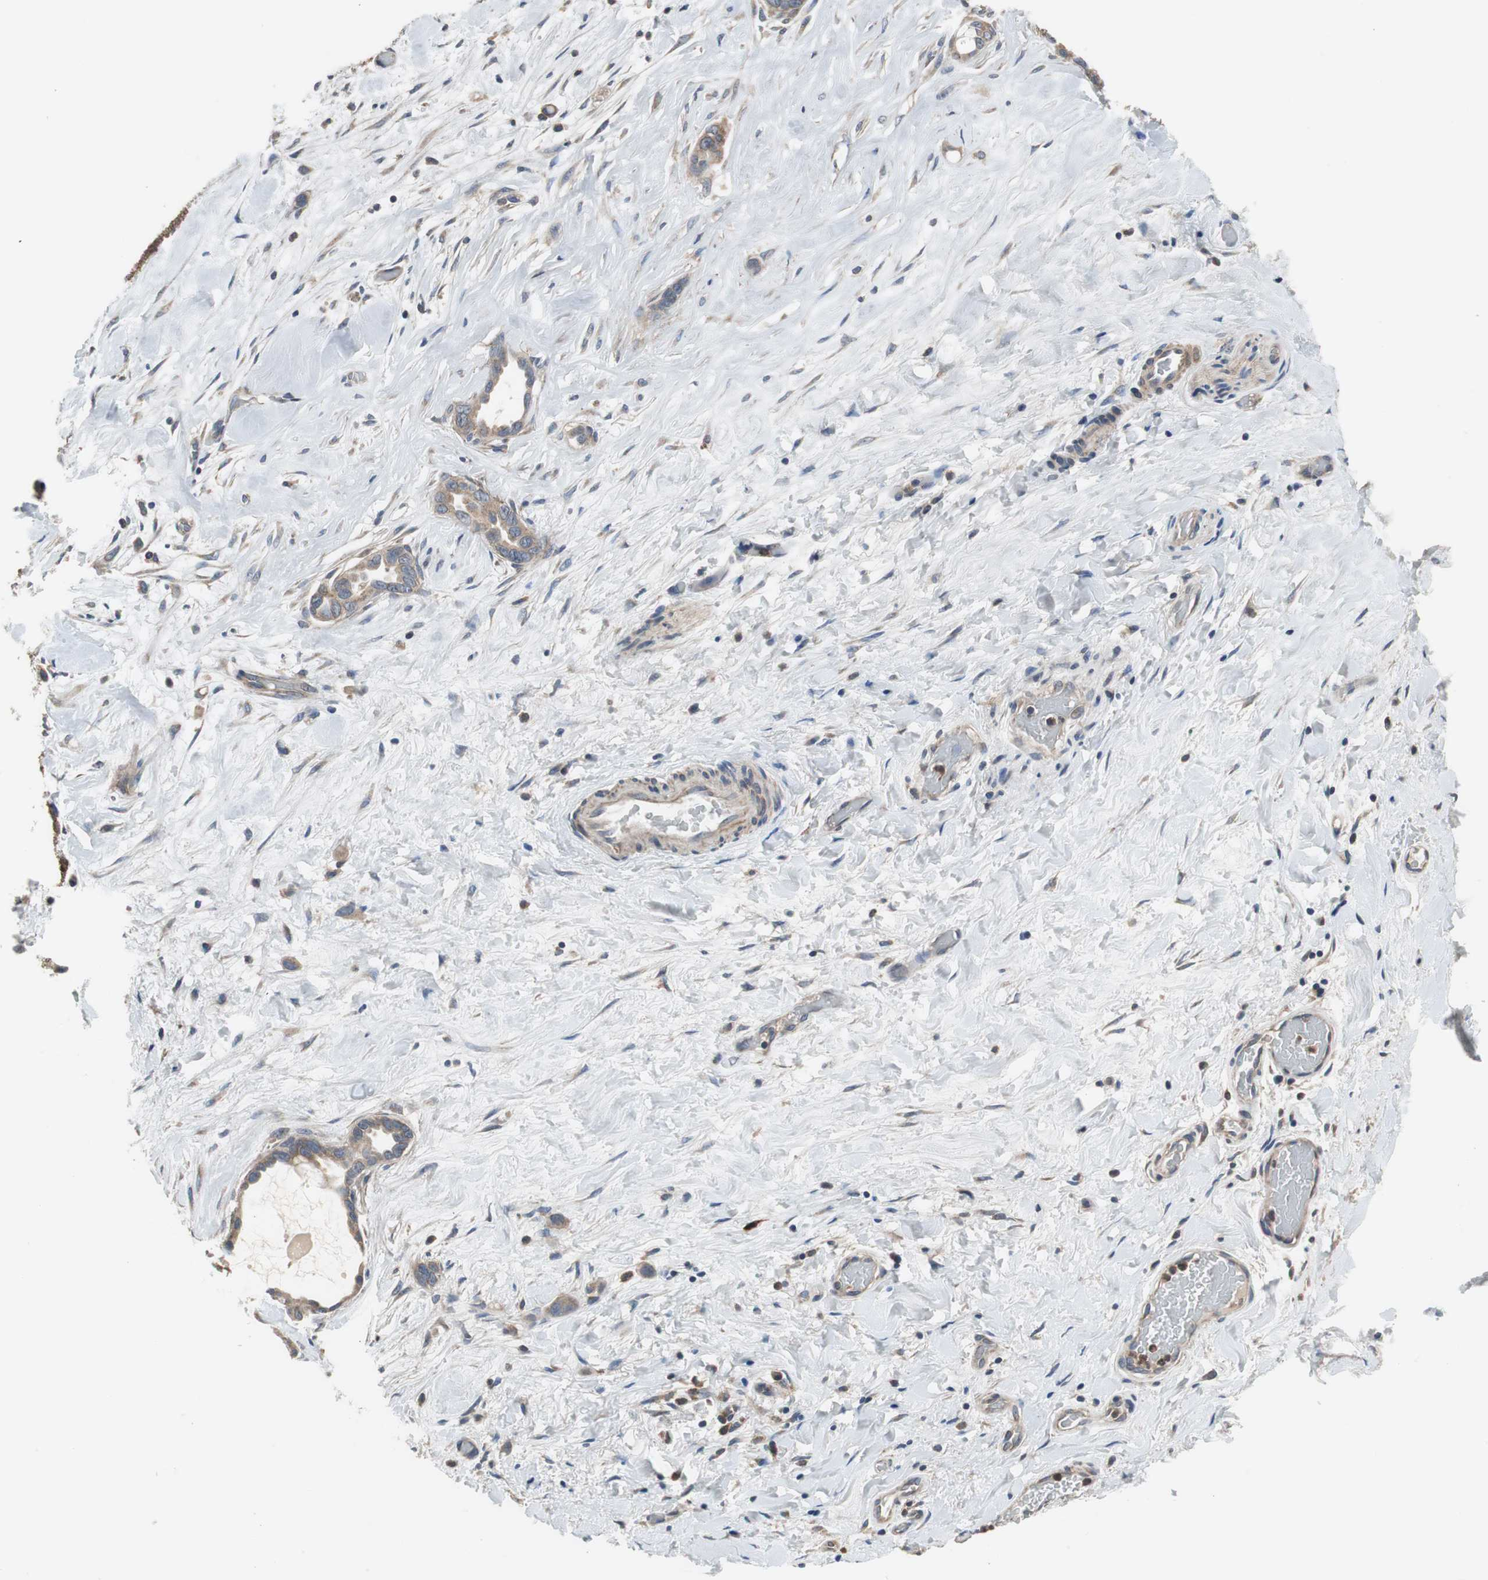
{"staining": {"intensity": "moderate", "quantity": ">75%", "location": "cytoplasmic/membranous"}, "tissue": "liver cancer", "cell_type": "Tumor cells", "image_type": "cancer", "snomed": [{"axis": "morphology", "description": "Cholangiocarcinoma"}, {"axis": "topography", "description": "Liver"}], "caption": "Tumor cells display medium levels of moderate cytoplasmic/membranous expression in approximately >75% of cells in liver cholangiocarcinoma.", "gene": "PI4KB", "patient": {"sex": "female", "age": 65}}